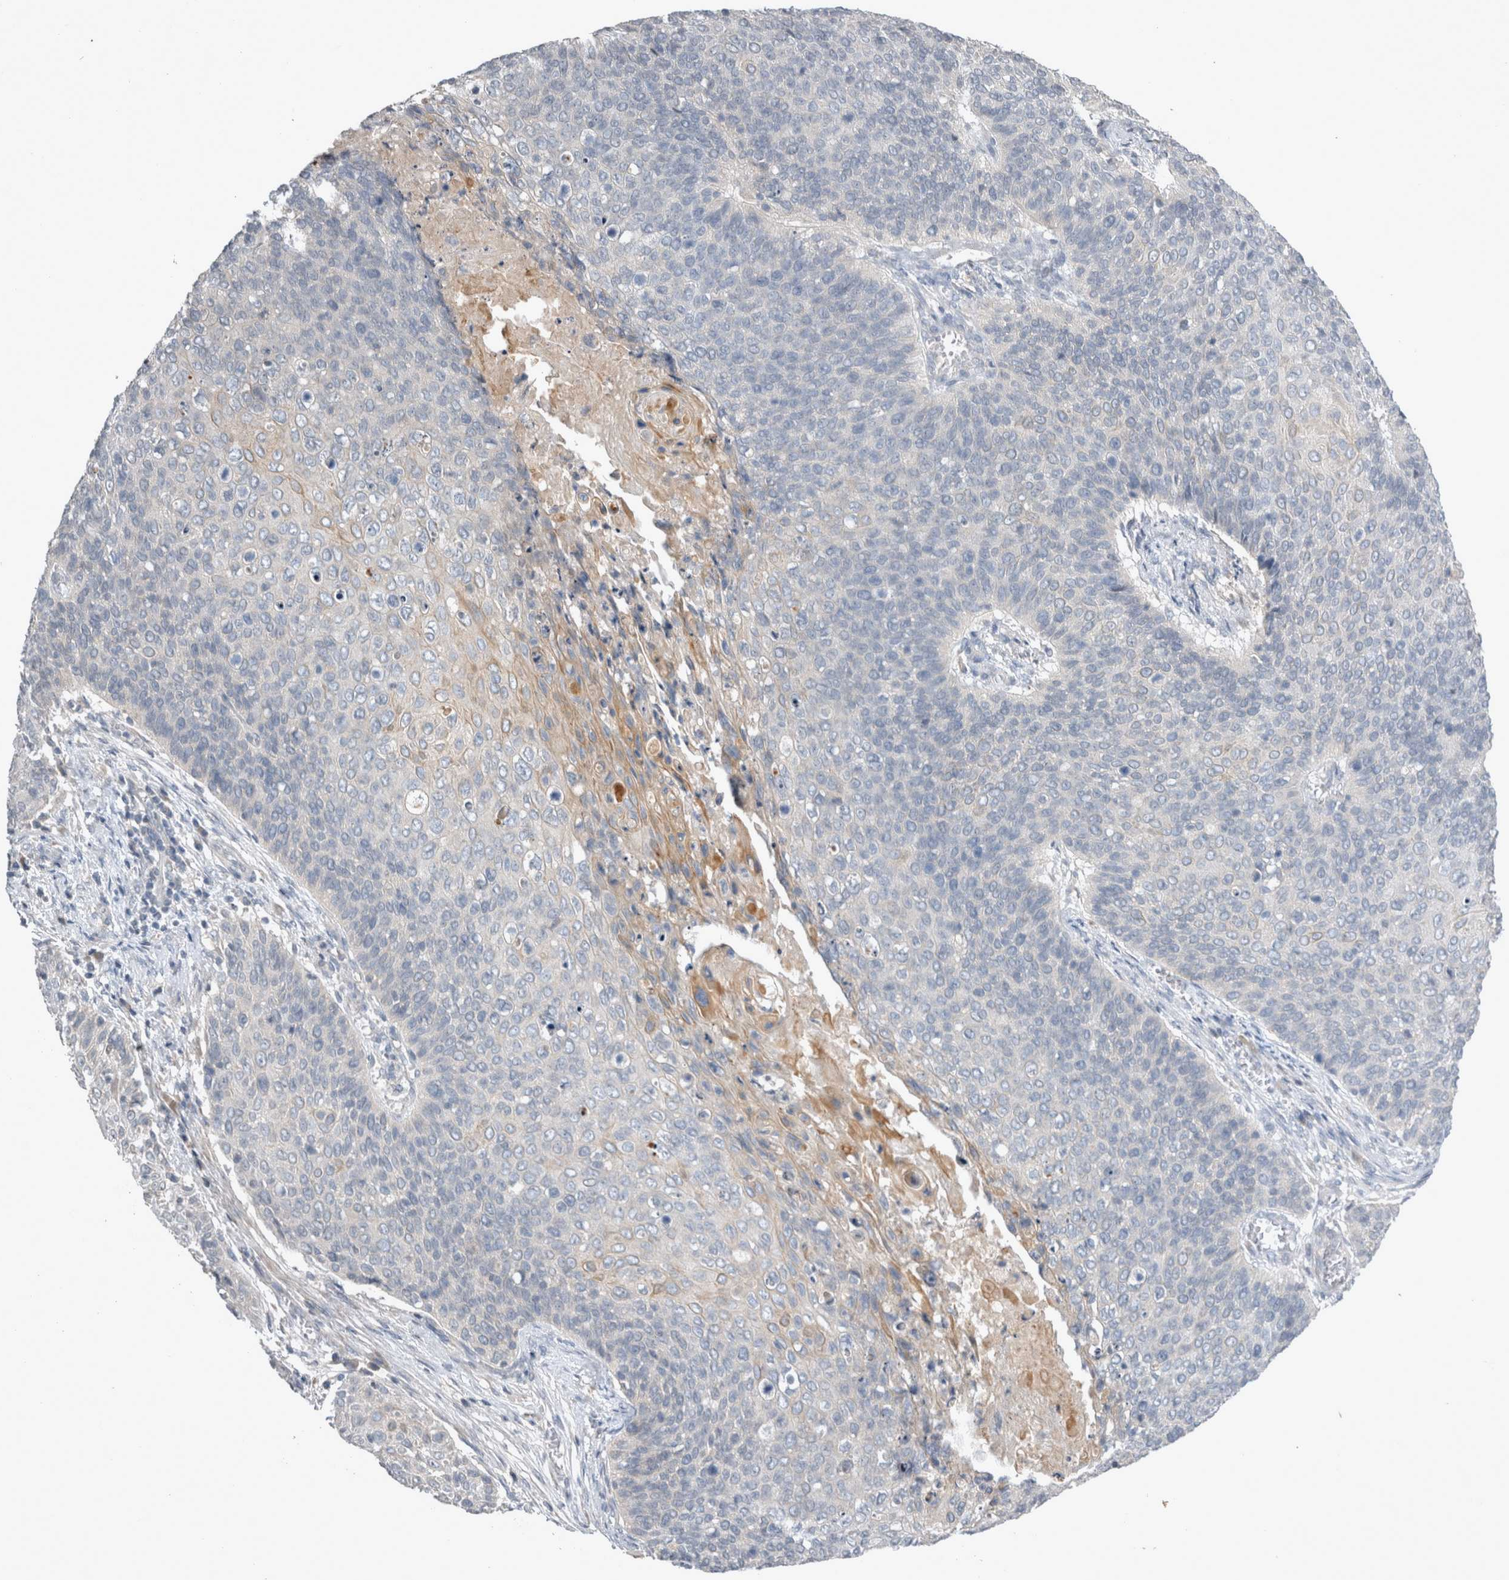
{"staining": {"intensity": "weak", "quantity": "<25%", "location": "cytoplasmic/membranous"}, "tissue": "cervical cancer", "cell_type": "Tumor cells", "image_type": "cancer", "snomed": [{"axis": "morphology", "description": "Squamous cell carcinoma, NOS"}, {"axis": "topography", "description": "Cervix"}], "caption": "Tumor cells show no significant protein expression in cervical cancer.", "gene": "SLC22A11", "patient": {"sex": "female", "age": 39}}